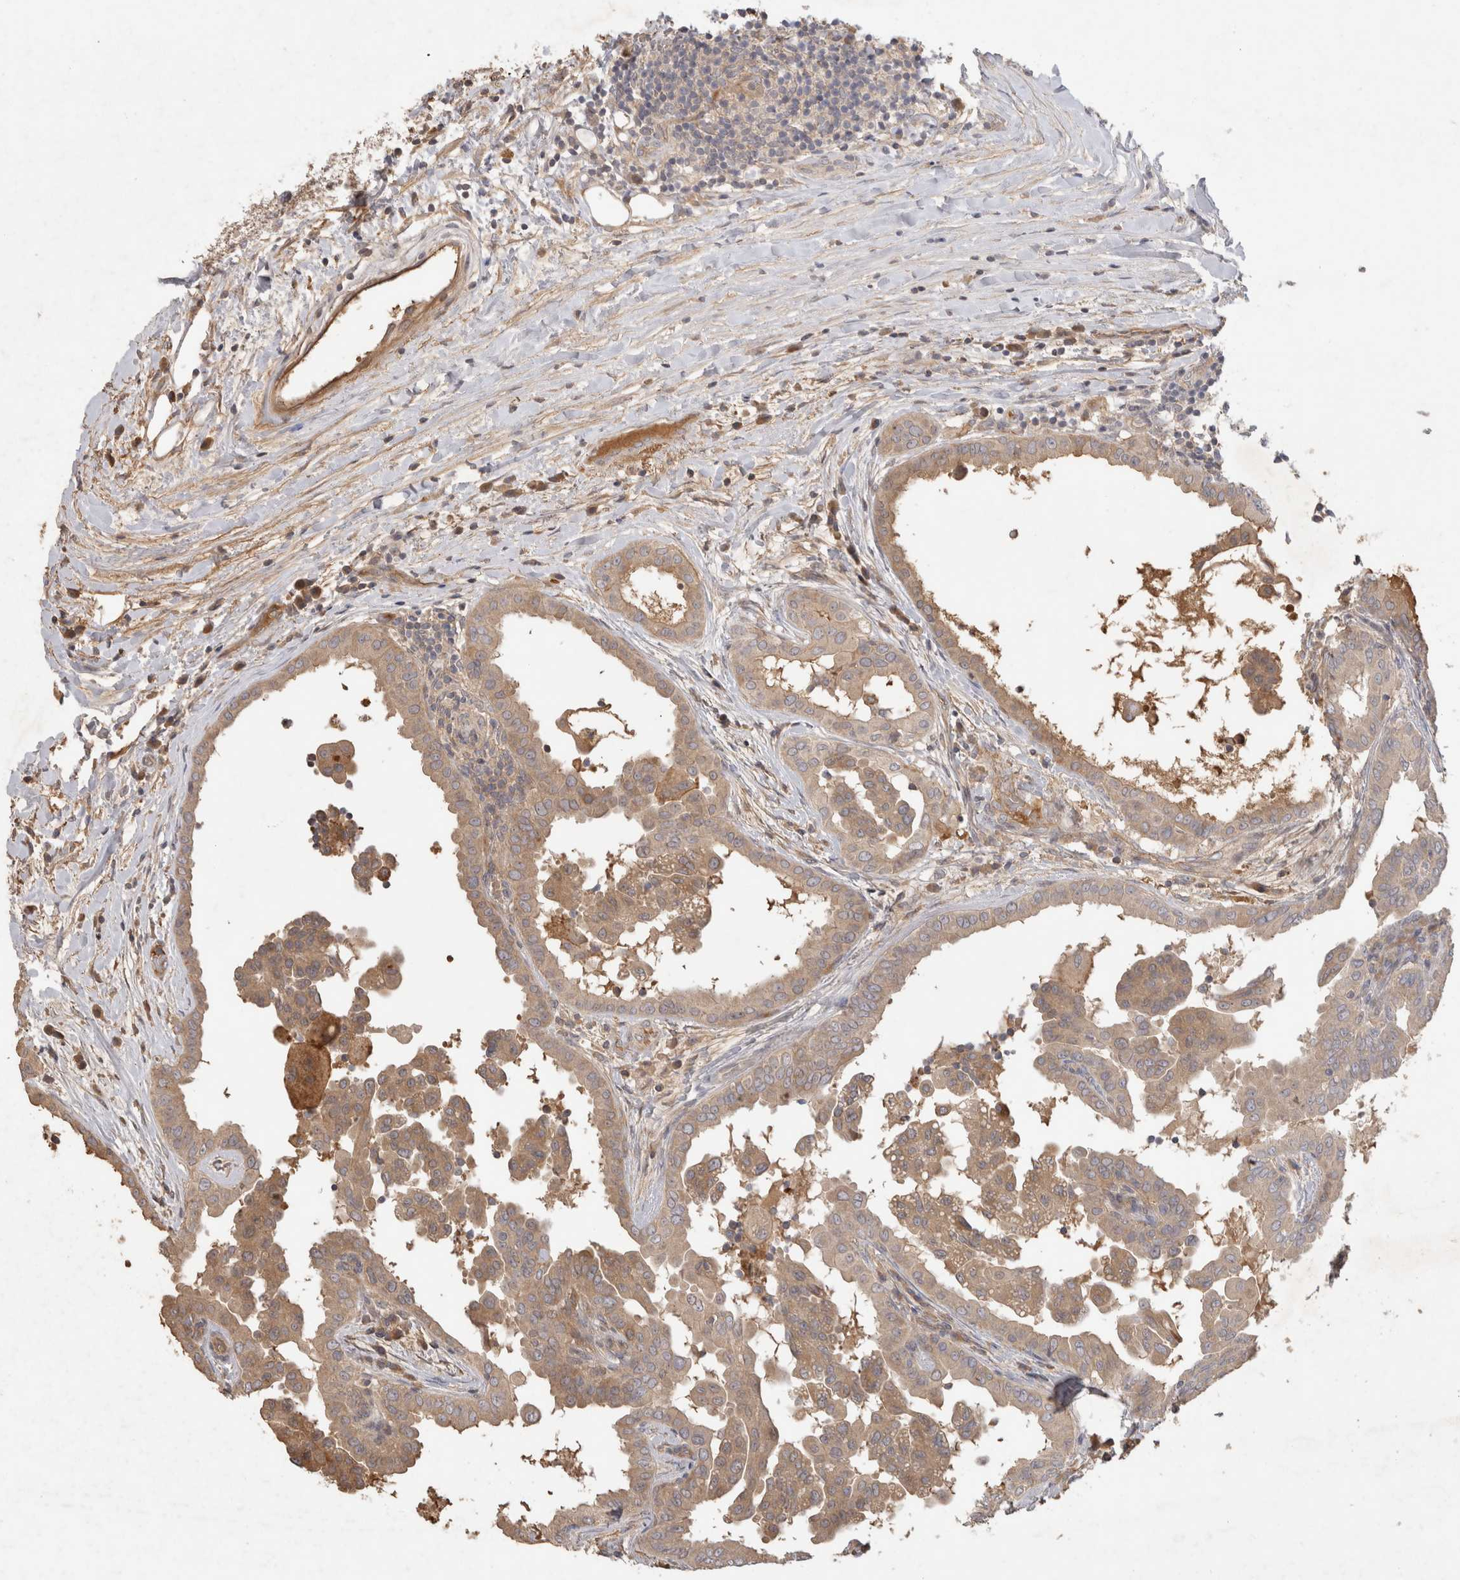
{"staining": {"intensity": "weak", "quantity": ">75%", "location": "cytoplasmic/membranous"}, "tissue": "thyroid cancer", "cell_type": "Tumor cells", "image_type": "cancer", "snomed": [{"axis": "morphology", "description": "Papillary adenocarcinoma, NOS"}, {"axis": "topography", "description": "Thyroid gland"}], "caption": "The immunohistochemical stain highlights weak cytoplasmic/membranous staining in tumor cells of thyroid cancer tissue.", "gene": "PPP1R42", "patient": {"sex": "male", "age": 33}}